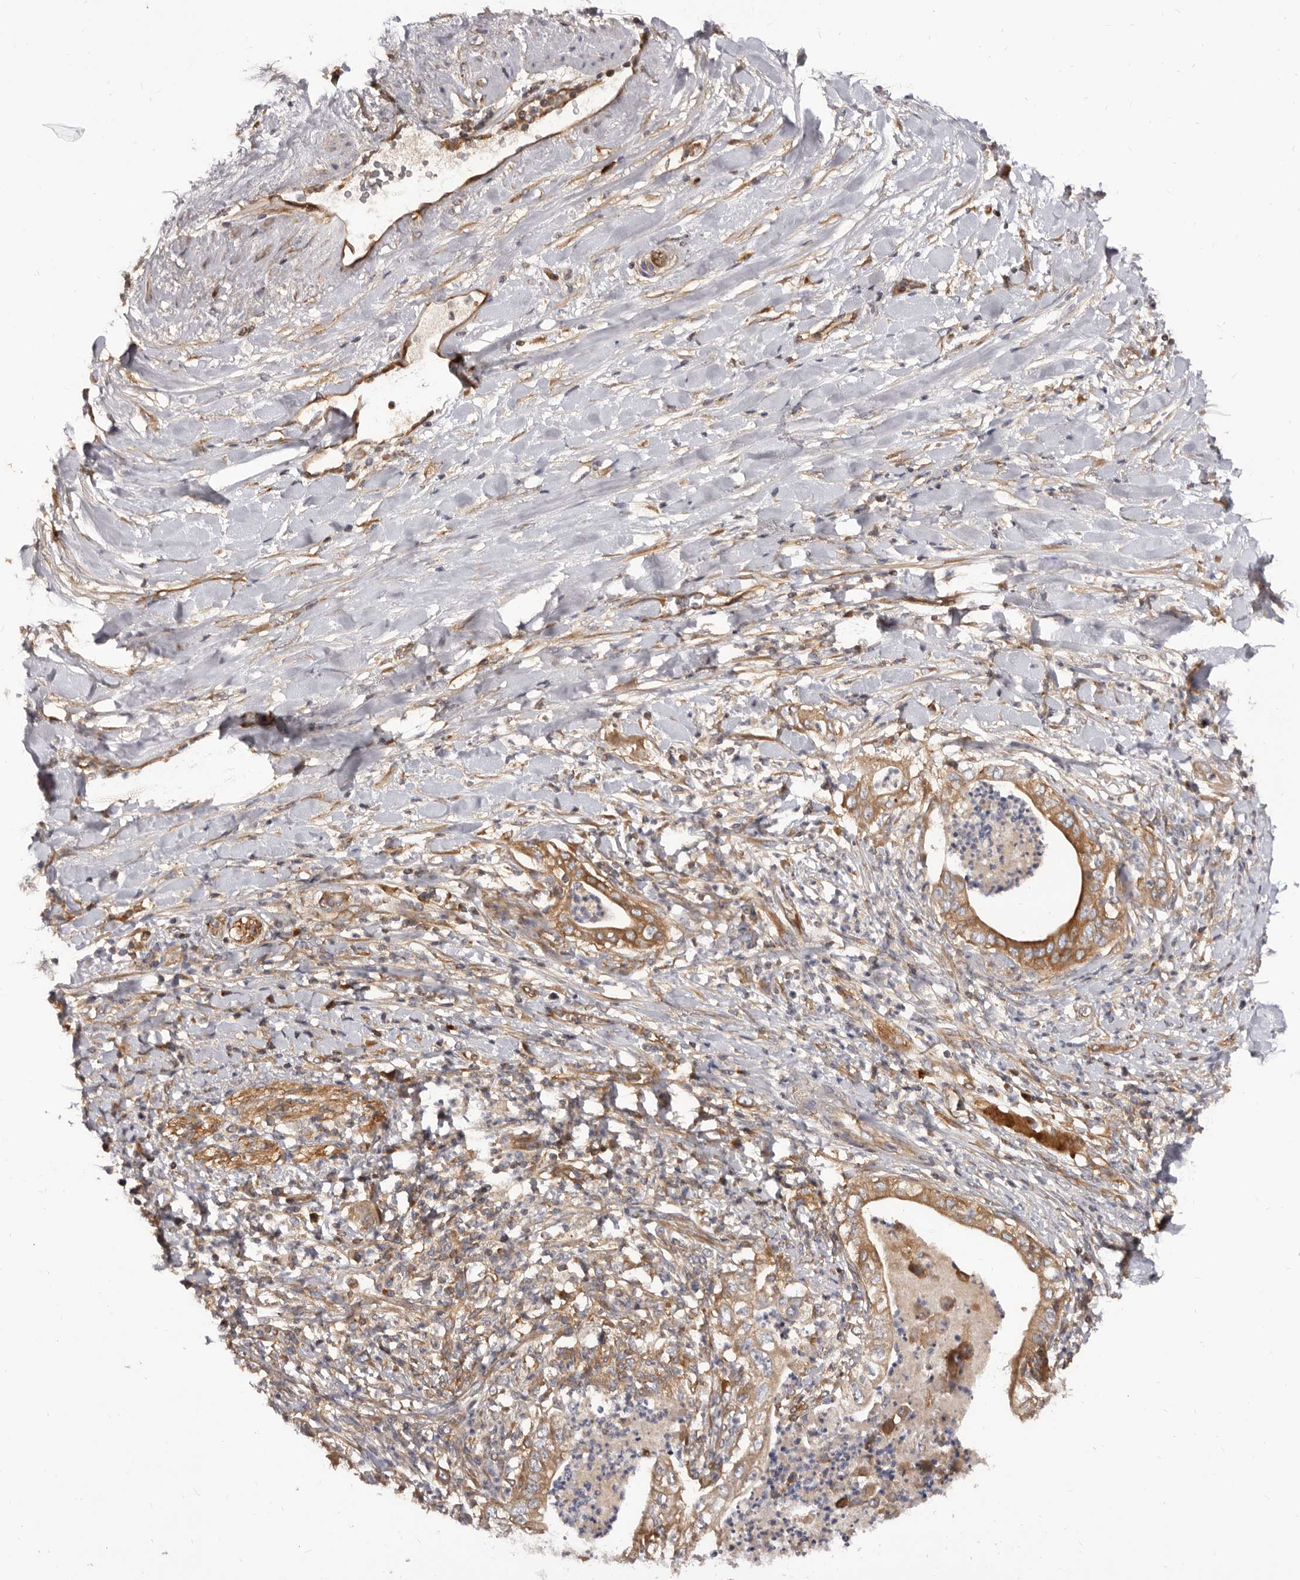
{"staining": {"intensity": "moderate", "quantity": ">75%", "location": "cytoplasmic/membranous"}, "tissue": "pancreatic cancer", "cell_type": "Tumor cells", "image_type": "cancer", "snomed": [{"axis": "morphology", "description": "Adenocarcinoma, NOS"}, {"axis": "topography", "description": "Pancreas"}], "caption": "An immunohistochemistry micrograph of tumor tissue is shown. Protein staining in brown highlights moderate cytoplasmic/membranous positivity in pancreatic adenocarcinoma within tumor cells.", "gene": "ADAMTS20", "patient": {"sex": "female", "age": 78}}